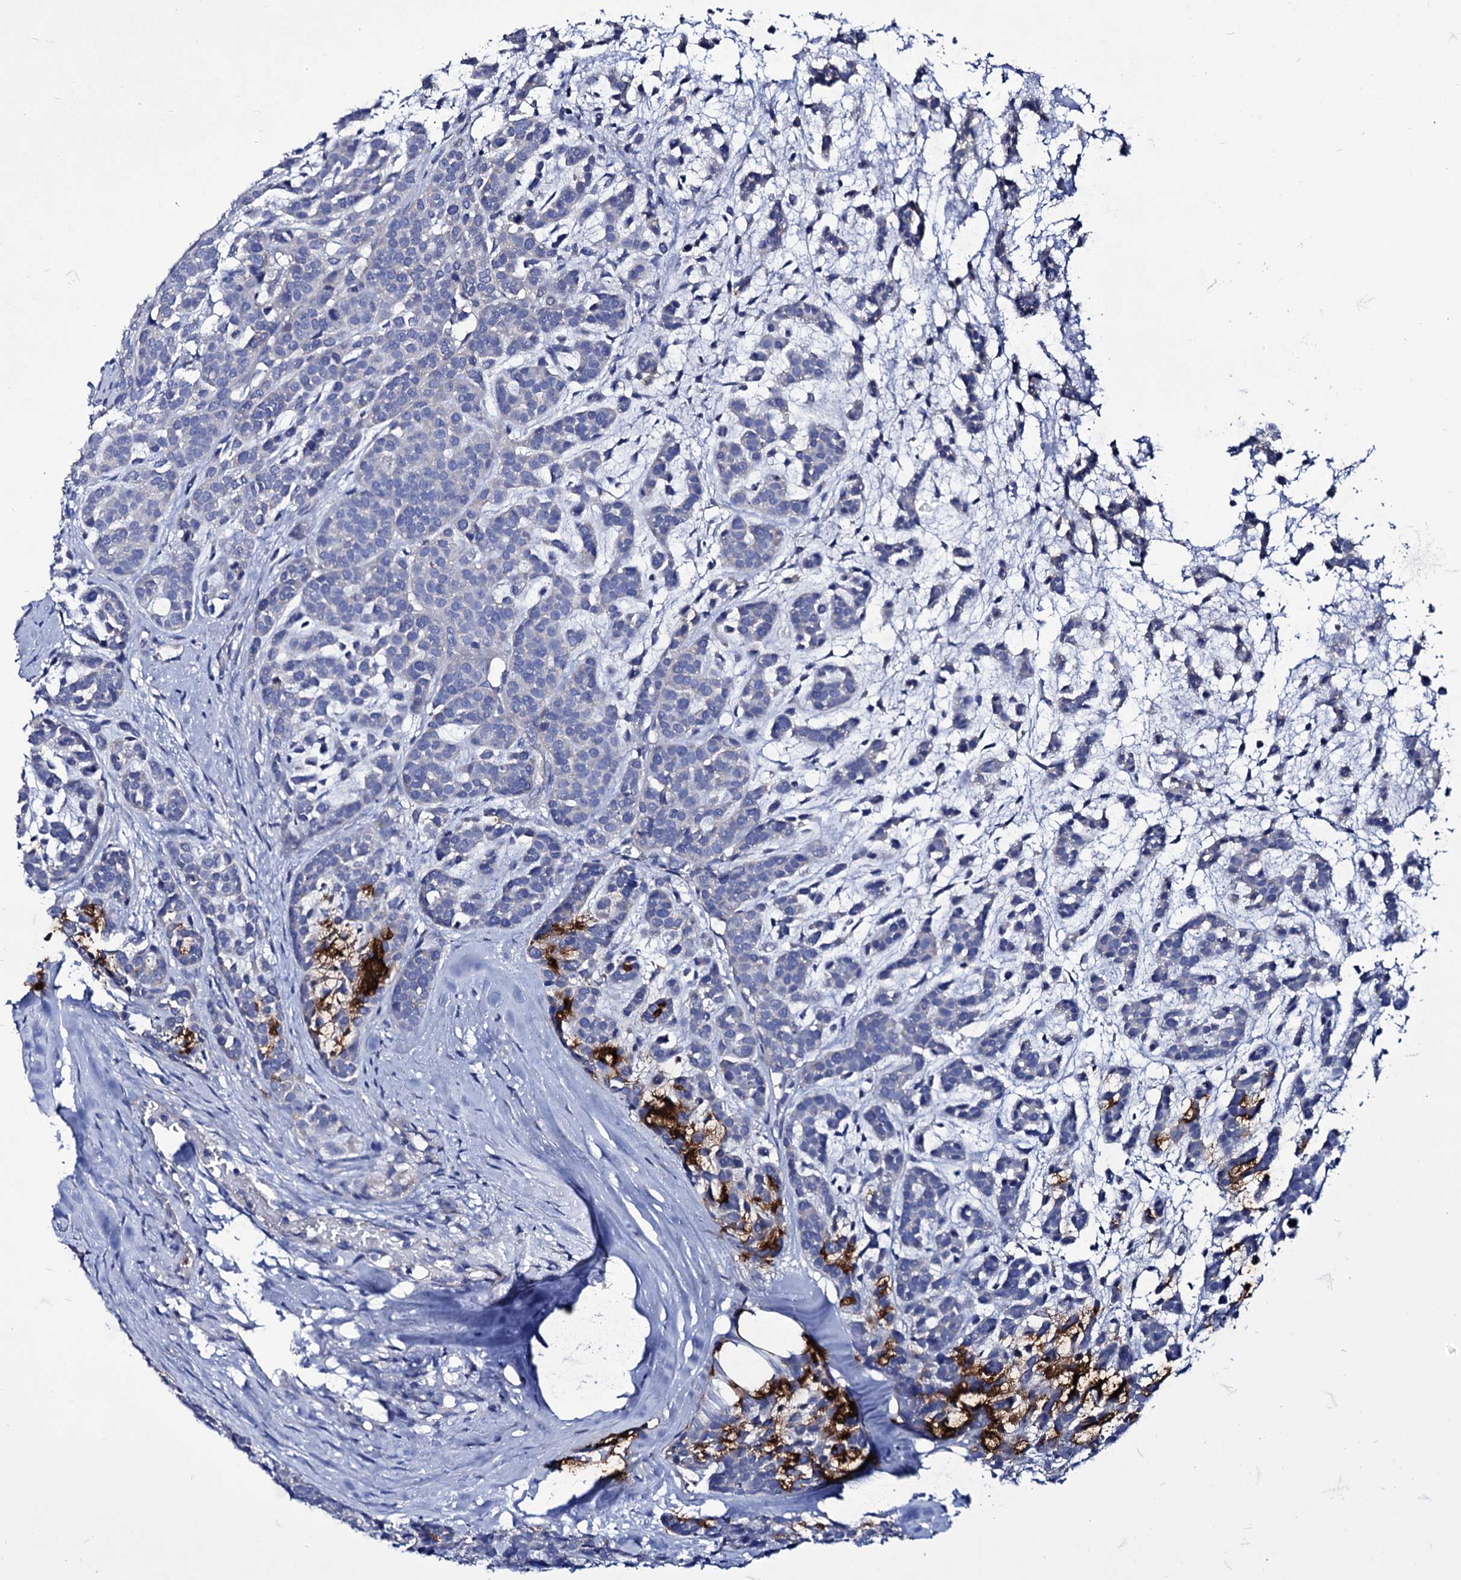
{"staining": {"intensity": "negative", "quantity": "none", "location": "none"}, "tissue": "head and neck cancer", "cell_type": "Tumor cells", "image_type": "cancer", "snomed": [{"axis": "morphology", "description": "Adenocarcinoma, NOS"}, {"axis": "morphology", "description": "Adenoma, NOS"}, {"axis": "topography", "description": "Head-Neck"}], "caption": "Histopathology image shows no significant protein expression in tumor cells of head and neck cancer. Brightfield microscopy of immunohistochemistry stained with DAB (brown) and hematoxylin (blue), captured at high magnification.", "gene": "AXL", "patient": {"sex": "female", "age": 55}}